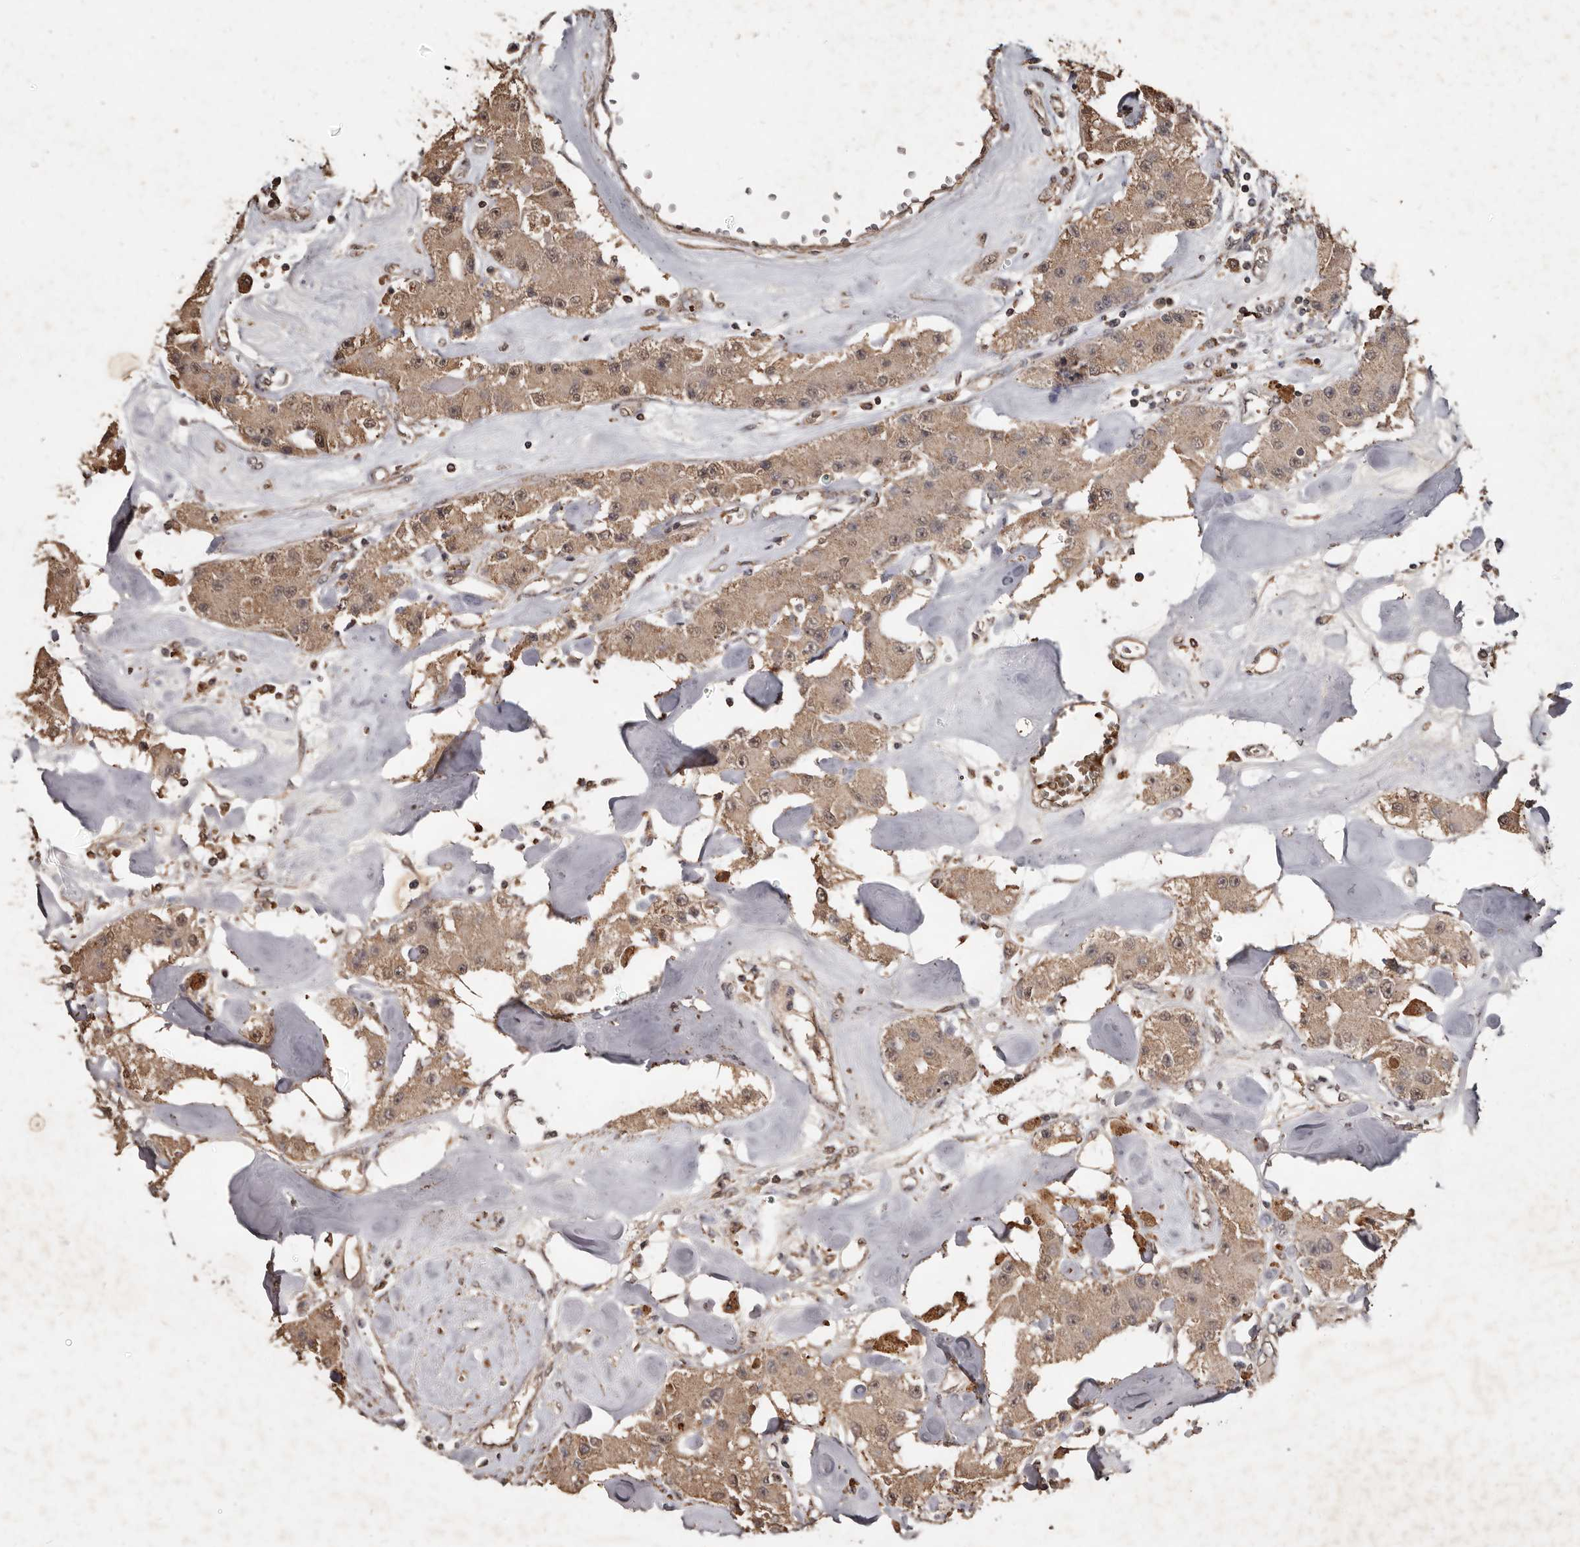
{"staining": {"intensity": "moderate", "quantity": ">75%", "location": "cytoplasmic/membranous,nuclear"}, "tissue": "carcinoid", "cell_type": "Tumor cells", "image_type": "cancer", "snomed": [{"axis": "morphology", "description": "Carcinoid, malignant, NOS"}, {"axis": "topography", "description": "Pancreas"}], "caption": "Immunohistochemical staining of carcinoid demonstrates moderate cytoplasmic/membranous and nuclear protein staining in approximately >75% of tumor cells.", "gene": "GRAMD2A", "patient": {"sex": "male", "age": 41}}